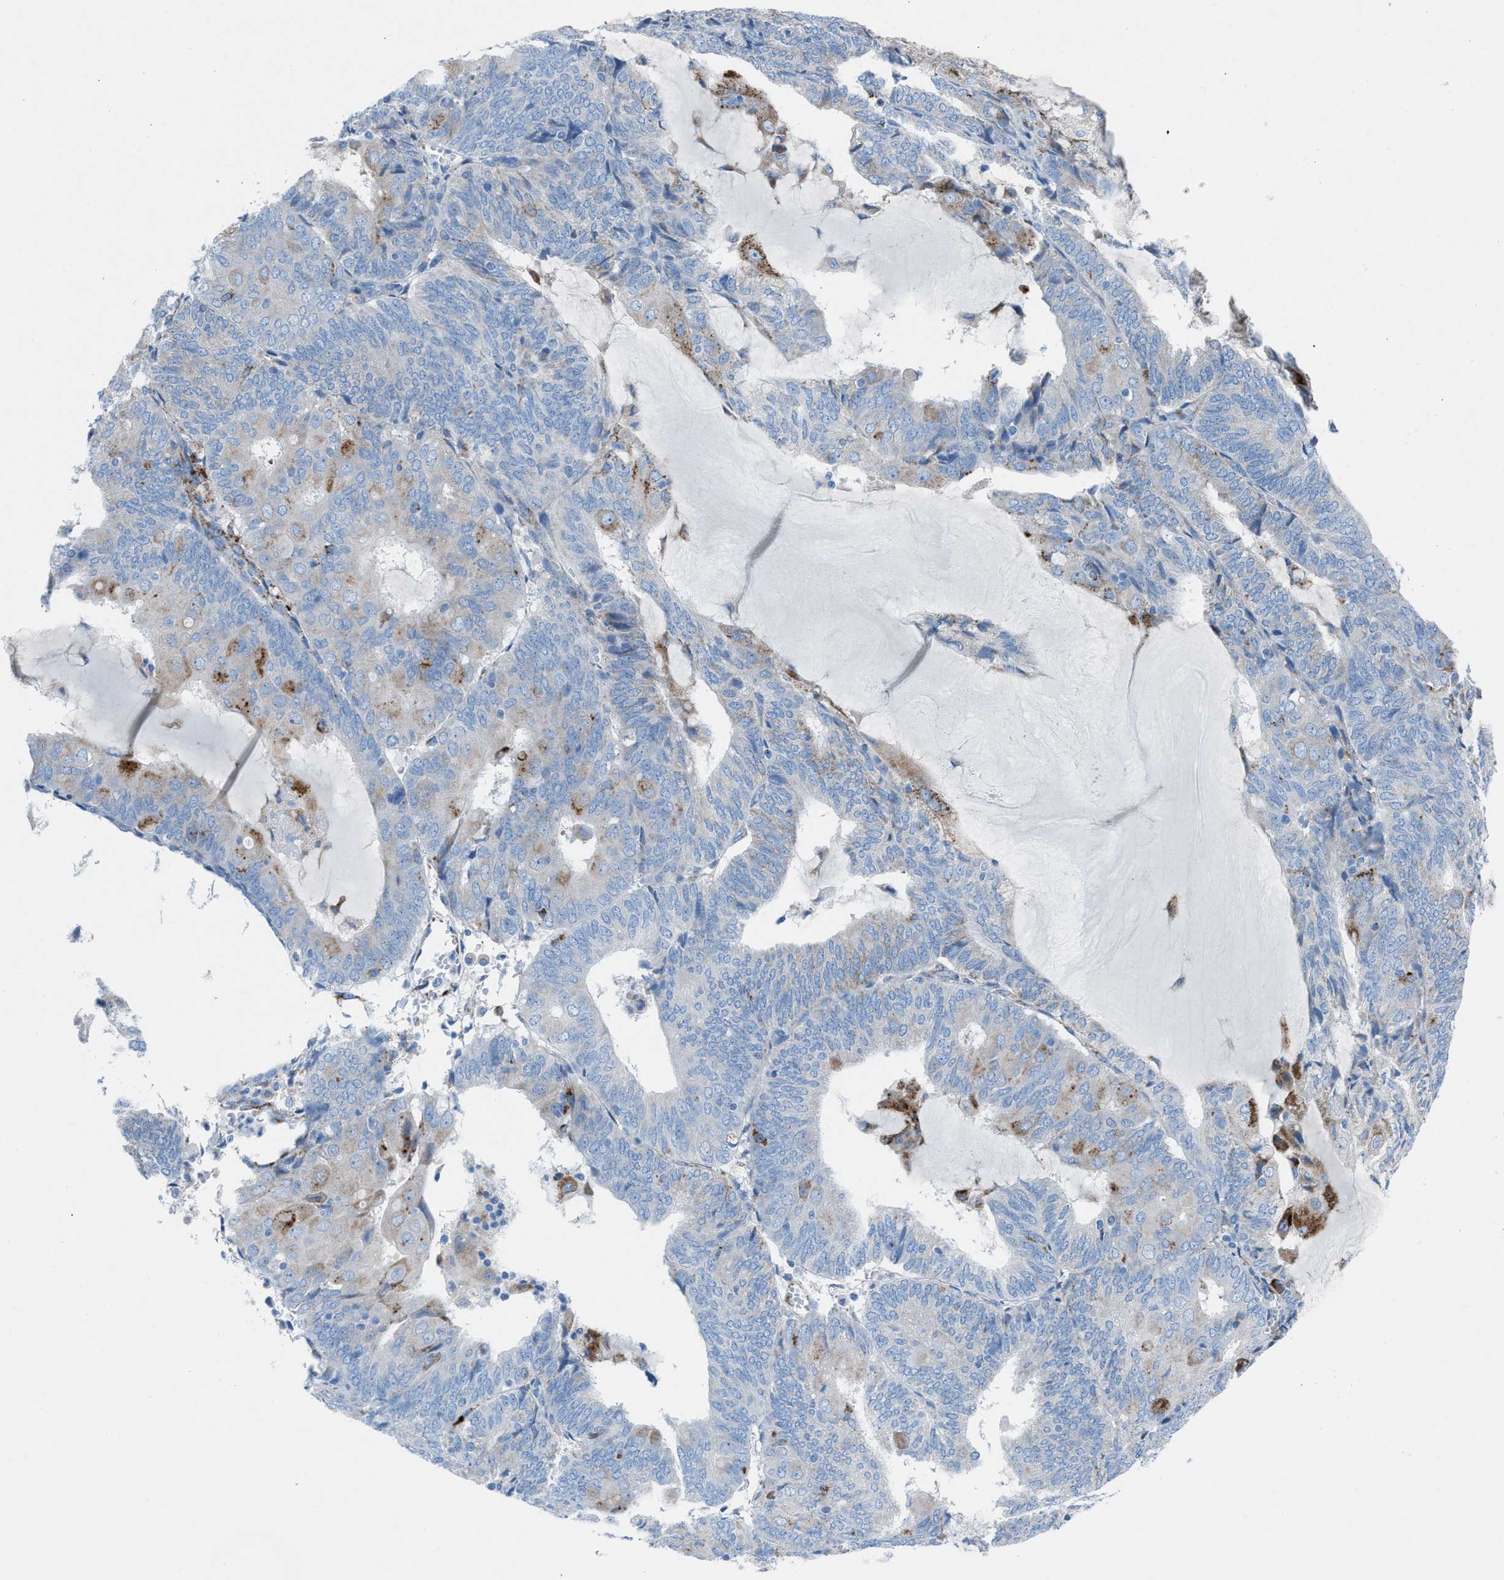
{"staining": {"intensity": "weak", "quantity": "<25%", "location": "cytoplasmic/membranous"}, "tissue": "endometrial cancer", "cell_type": "Tumor cells", "image_type": "cancer", "snomed": [{"axis": "morphology", "description": "Adenocarcinoma, NOS"}, {"axis": "topography", "description": "Endometrium"}], "caption": "High magnification brightfield microscopy of endometrial cancer stained with DAB (3,3'-diaminobenzidine) (brown) and counterstained with hematoxylin (blue): tumor cells show no significant expression. (Stains: DAB (3,3'-diaminobenzidine) immunohistochemistry with hematoxylin counter stain, Microscopy: brightfield microscopy at high magnification).", "gene": "CD1B", "patient": {"sex": "female", "age": 81}}